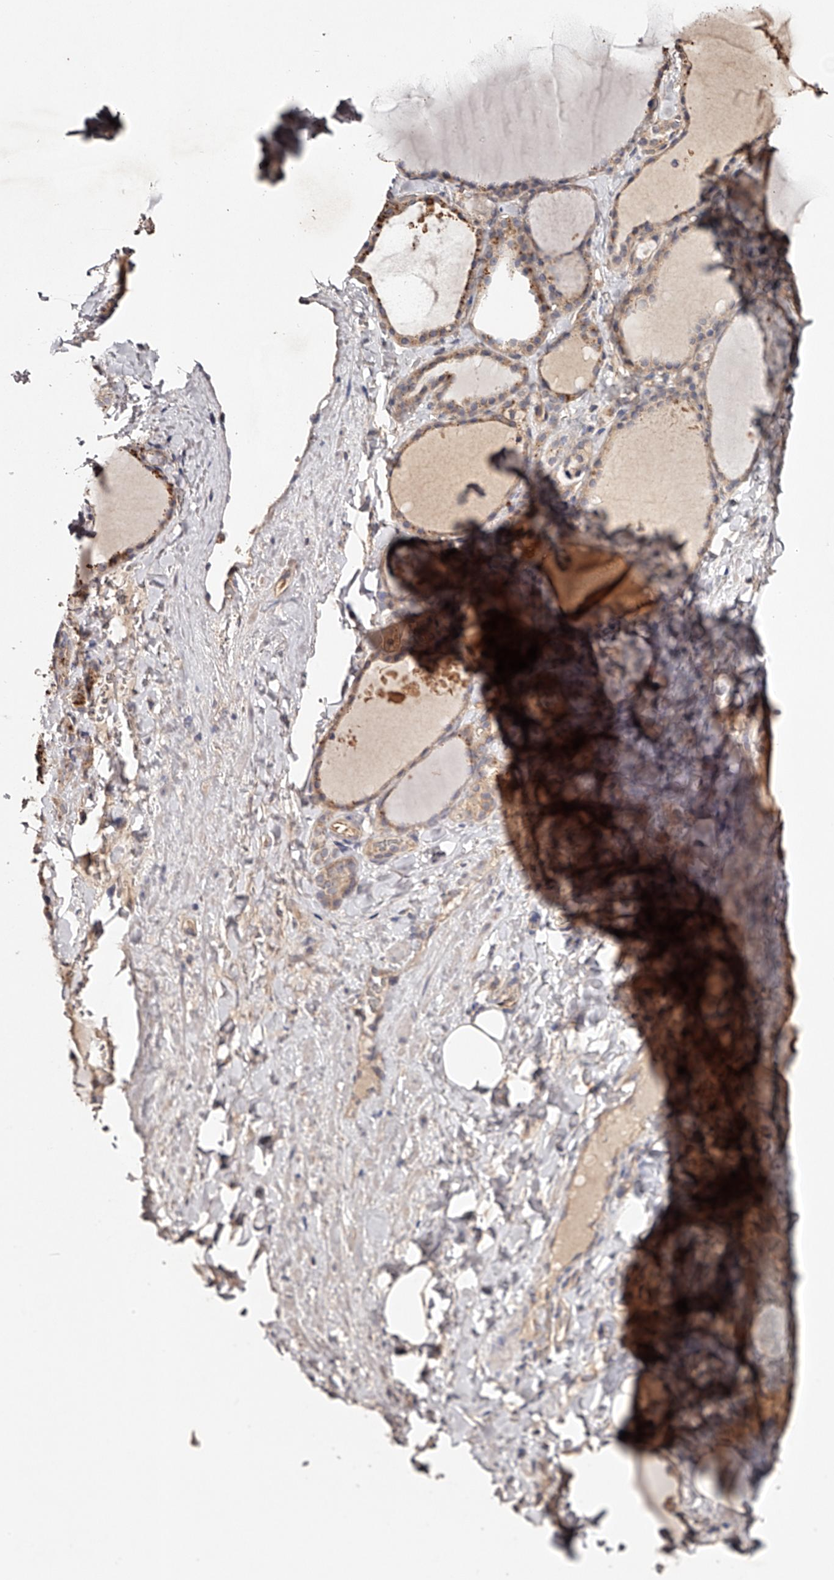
{"staining": {"intensity": "weak", "quantity": ">75%", "location": "cytoplasmic/membranous"}, "tissue": "thyroid gland", "cell_type": "Glandular cells", "image_type": "normal", "snomed": [{"axis": "morphology", "description": "Normal tissue, NOS"}, {"axis": "topography", "description": "Thyroid gland"}], "caption": "Weak cytoplasmic/membranous staining for a protein is seen in approximately >75% of glandular cells of normal thyroid gland using IHC.", "gene": "USP21", "patient": {"sex": "female", "age": 22}}